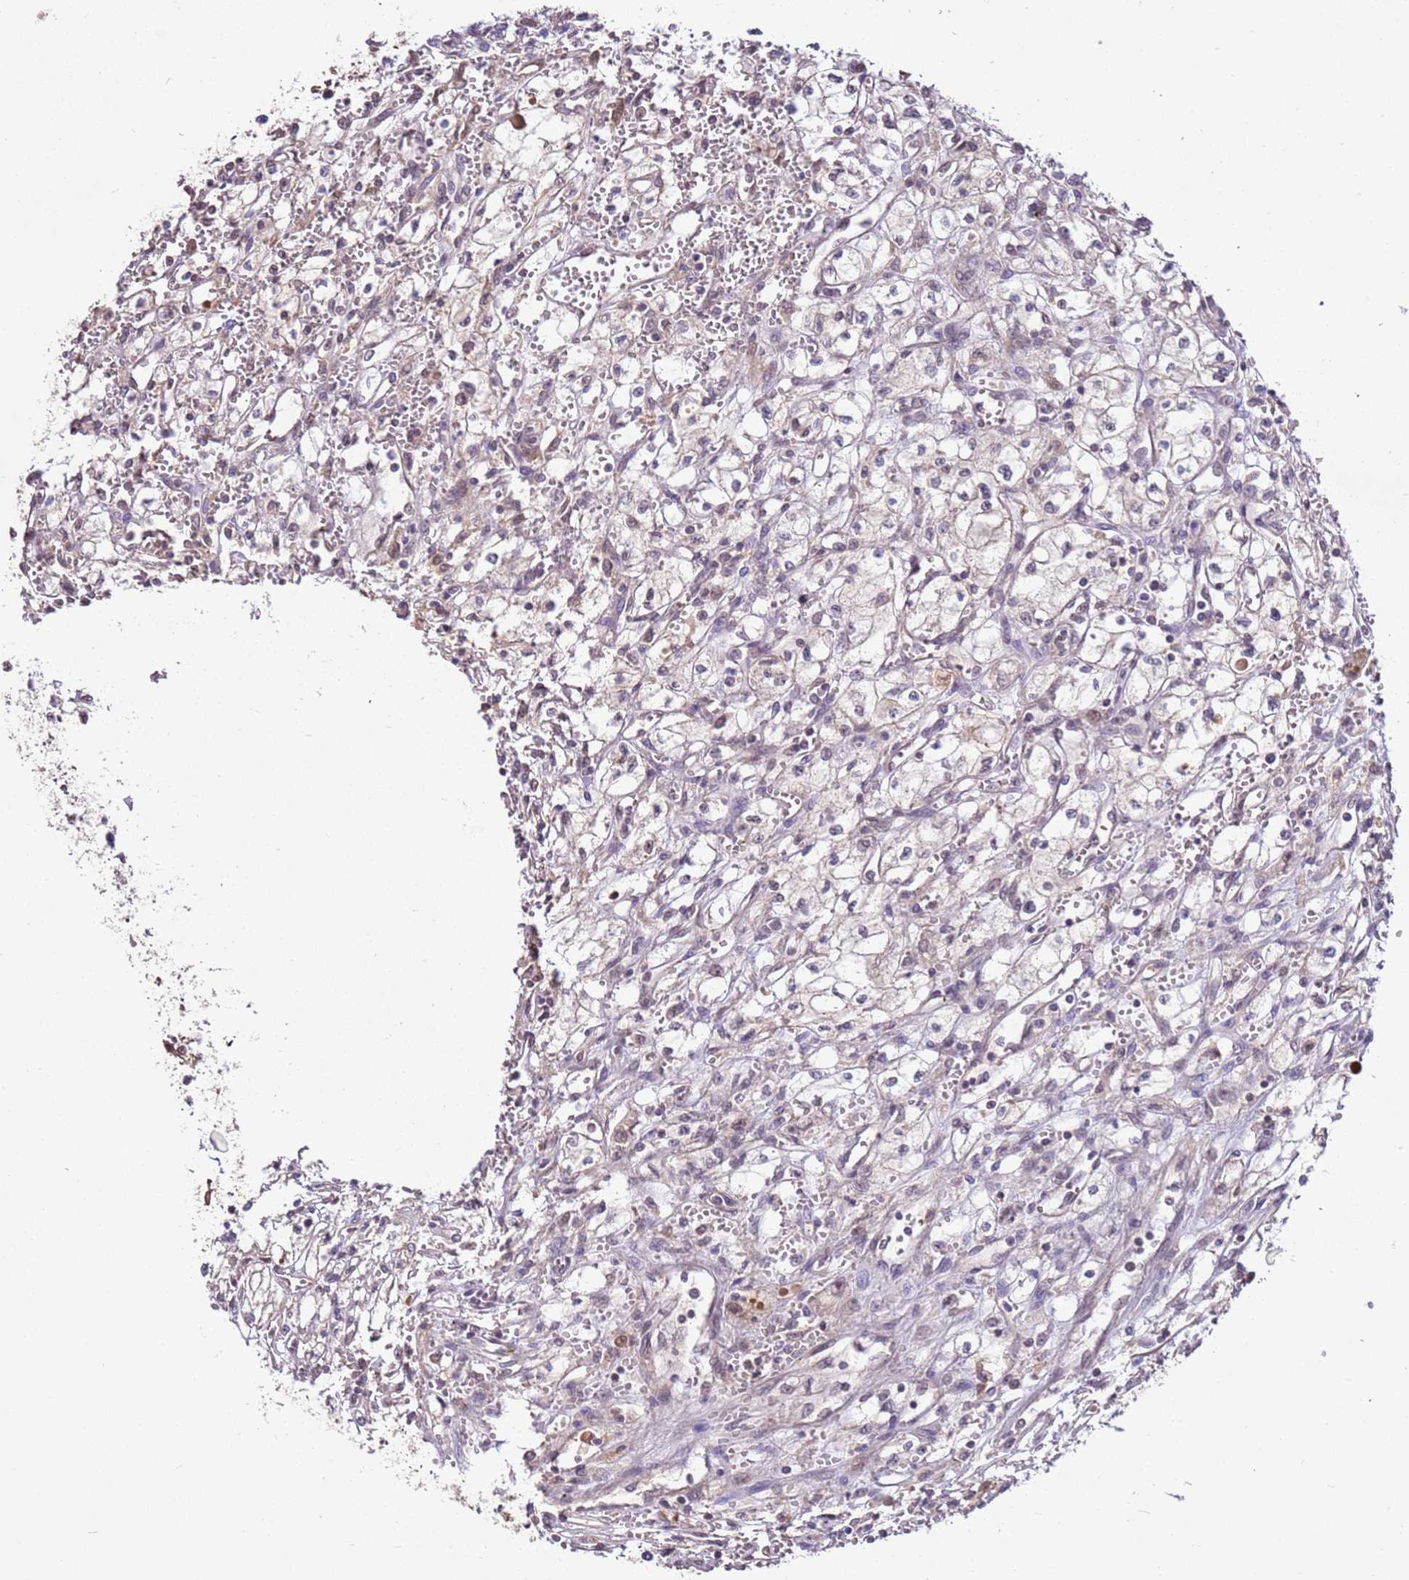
{"staining": {"intensity": "weak", "quantity": "<25%", "location": "cytoplasmic/membranous"}, "tissue": "renal cancer", "cell_type": "Tumor cells", "image_type": "cancer", "snomed": [{"axis": "morphology", "description": "Adenocarcinoma, NOS"}, {"axis": "topography", "description": "Kidney"}], "caption": "Tumor cells show no significant staining in adenocarcinoma (renal).", "gene": "BBS5", "patient": {"sex": "male", "age": 59}}